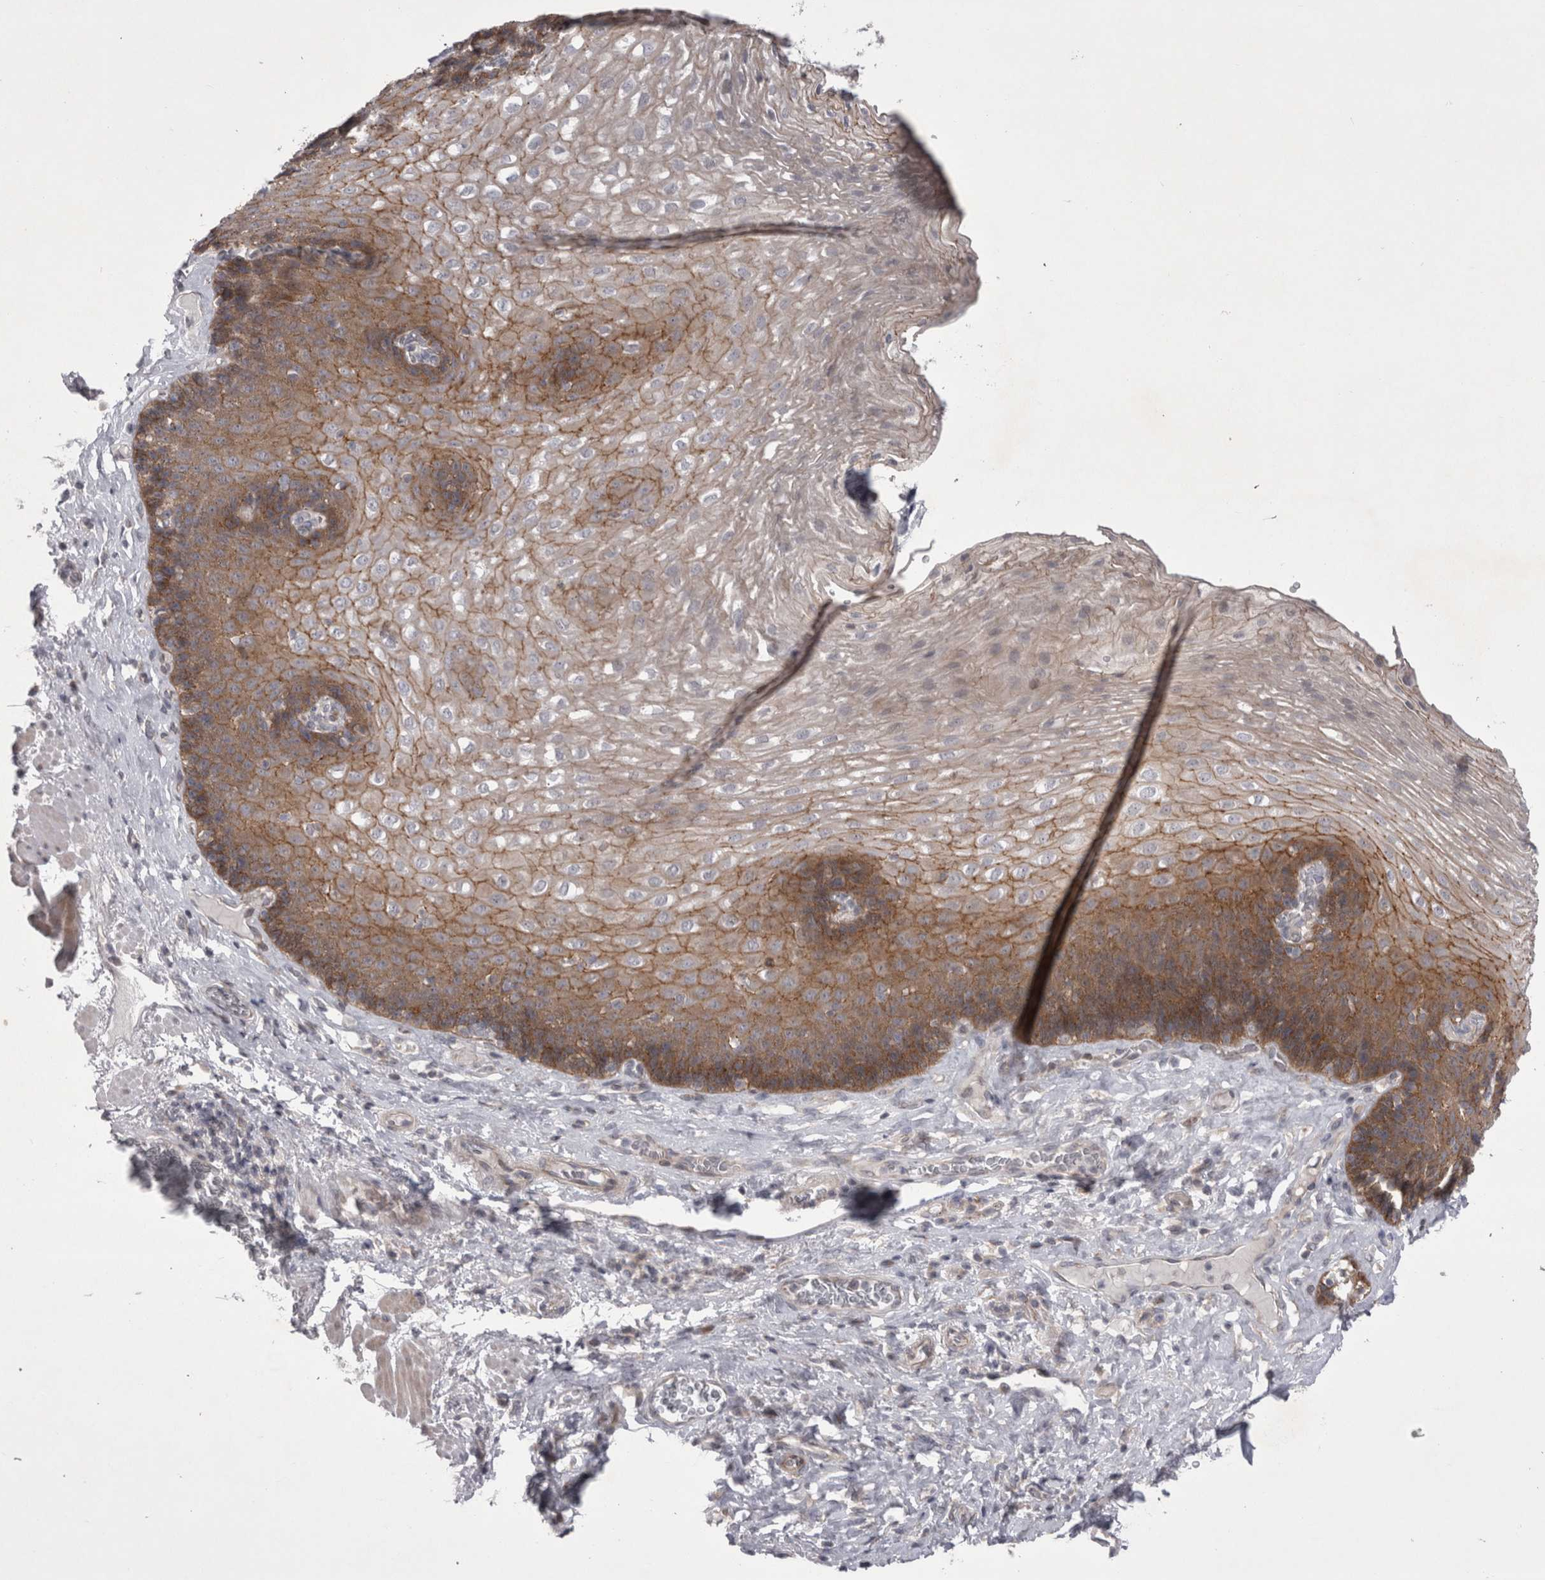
{"staining": {"intensity": "moderate", "quantity": "25%-75%", "location": "cytoplasmic/membranous"}, "tissue": "esophagus", "cell_type": "Squamous epithelial cells", "image_type": "normal", "snomed": [{"axis": "morphology", "description": "Normal tissue, NOS"}, {"axis": "topography", "description": "Esophagus"}], "caption": "Immunohistochemical staining of benign human esophagus shows 25%-75% levels of moderate cytoplasmic/membranous protein positivity in about 25%-75% of squamous epithelial cells.", "gene": "NENF", "patient": {"sex": "female", "age": 66}}